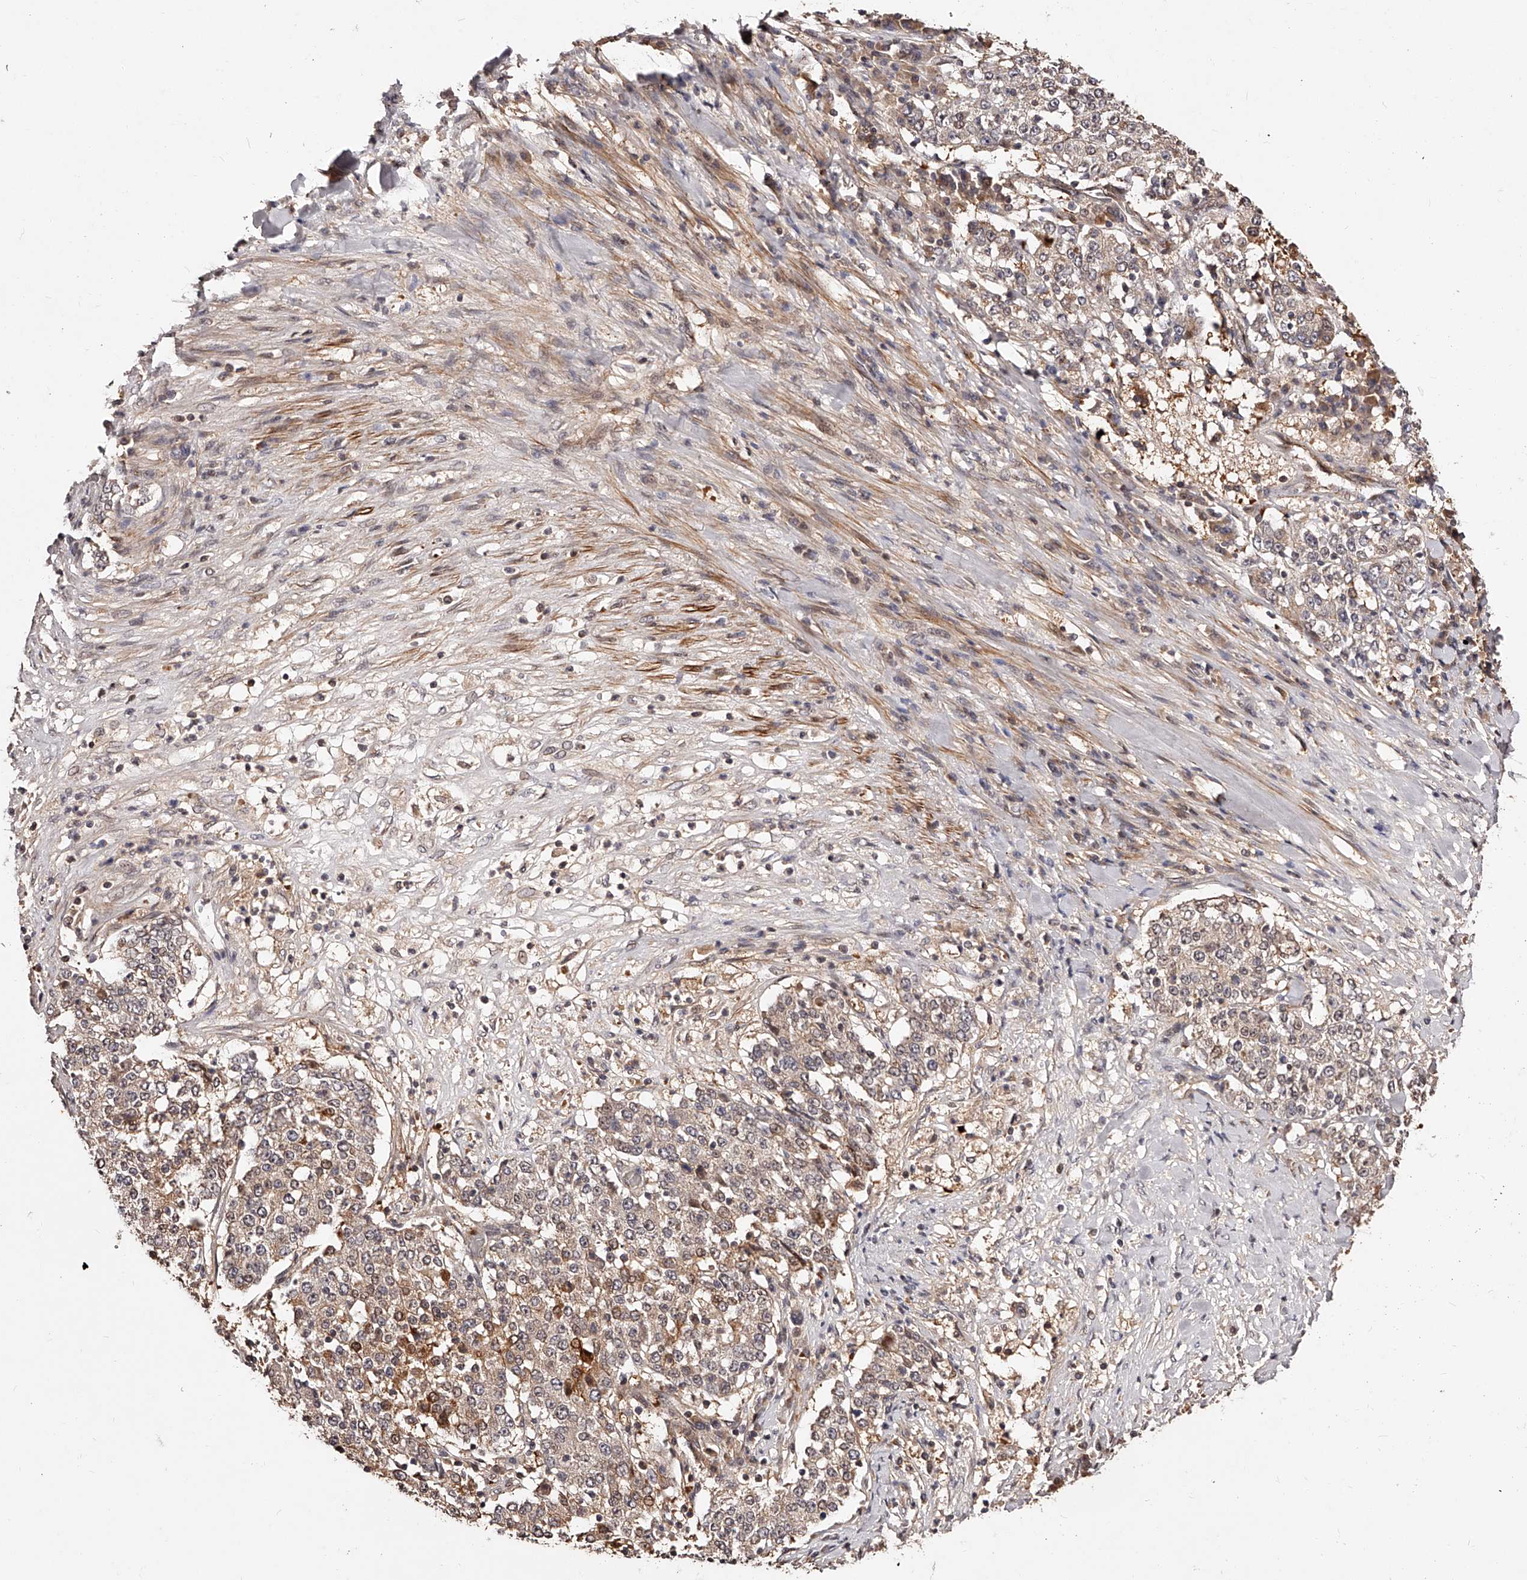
{"staining": {"intensity": "weak", "quantity": "25%-75%", "location": "cytoplasmic/membranous"}, "tissue": "stomach cancer", "cell_type": "Tumor cells", "image_type": "cancer", "snomed": [{"axis": "morphology", "description": "Adenocarcinoma, NOS"}, {"axis": "topography", "description": "Stomach"}], "caption": "Immunohistochemistry histopathology image of stomach adenocarcinoma stained for a protein (brown), which demonstrates low levels of weak cytoplasmic/membranous expression in approximately 25%-75% of tumor cells.", "gene": "CUL7", "patient": {"sex": "male", "age": 59}}